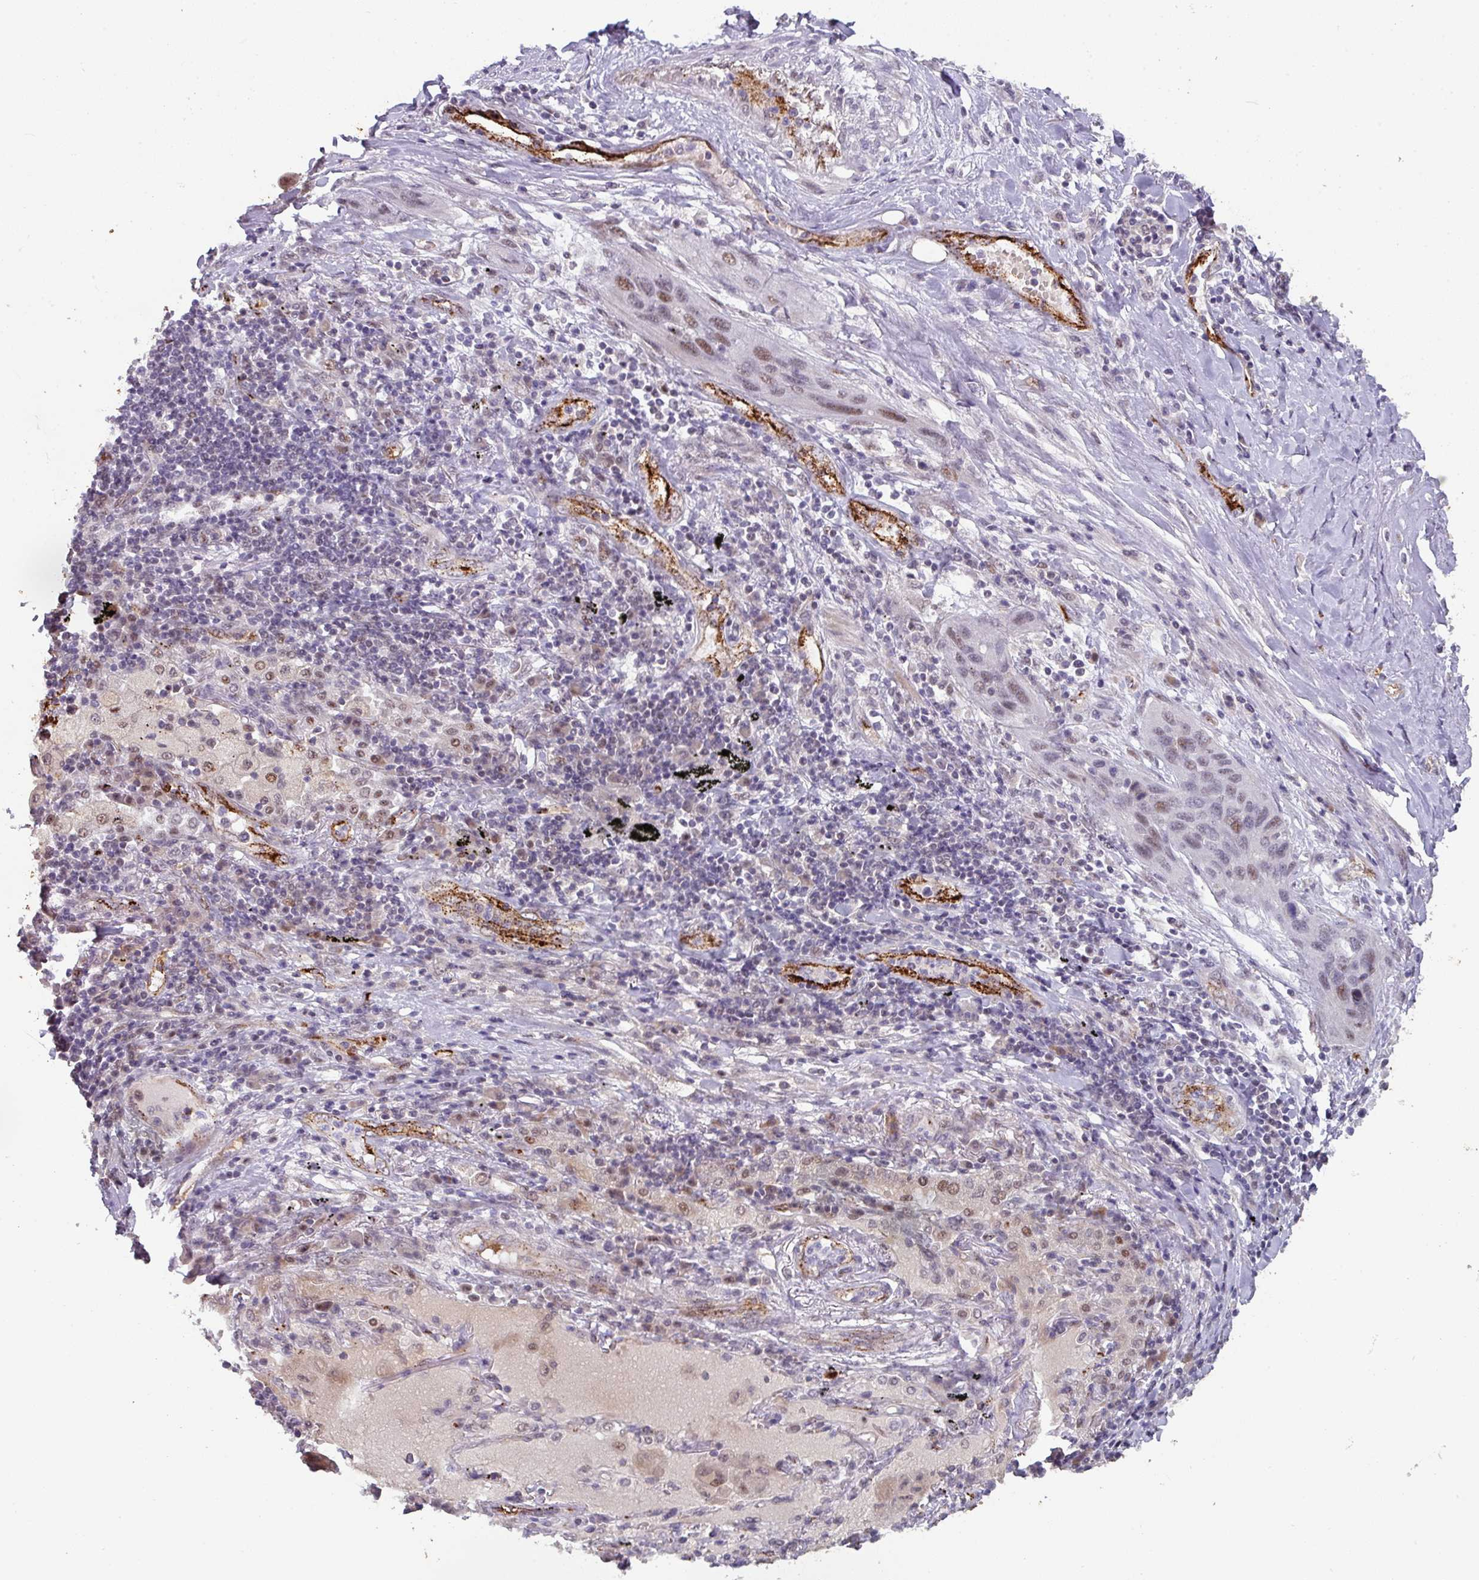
{"staining": {"intensity": "moderate", "quantity": "25%-75%", "location": "nuclear"}, "tissue": "lung cancer", "cell_type": "Tumor cells", "image_type": "cancer", "snomed": [{"axis": "morphology", "description": "Squamous cell carcinoma, NOS"}, {"axis": "topography", "description": "Lung"}], "caption": "Immunohistochemical staining of human lung cancer displays moderate nuclear protein positivity in approximately 25%-75% of tumor cells. Nuclei are stained in blue.", "gene": "SIDT2", "patient": {"sex": "female", "age": 70}}